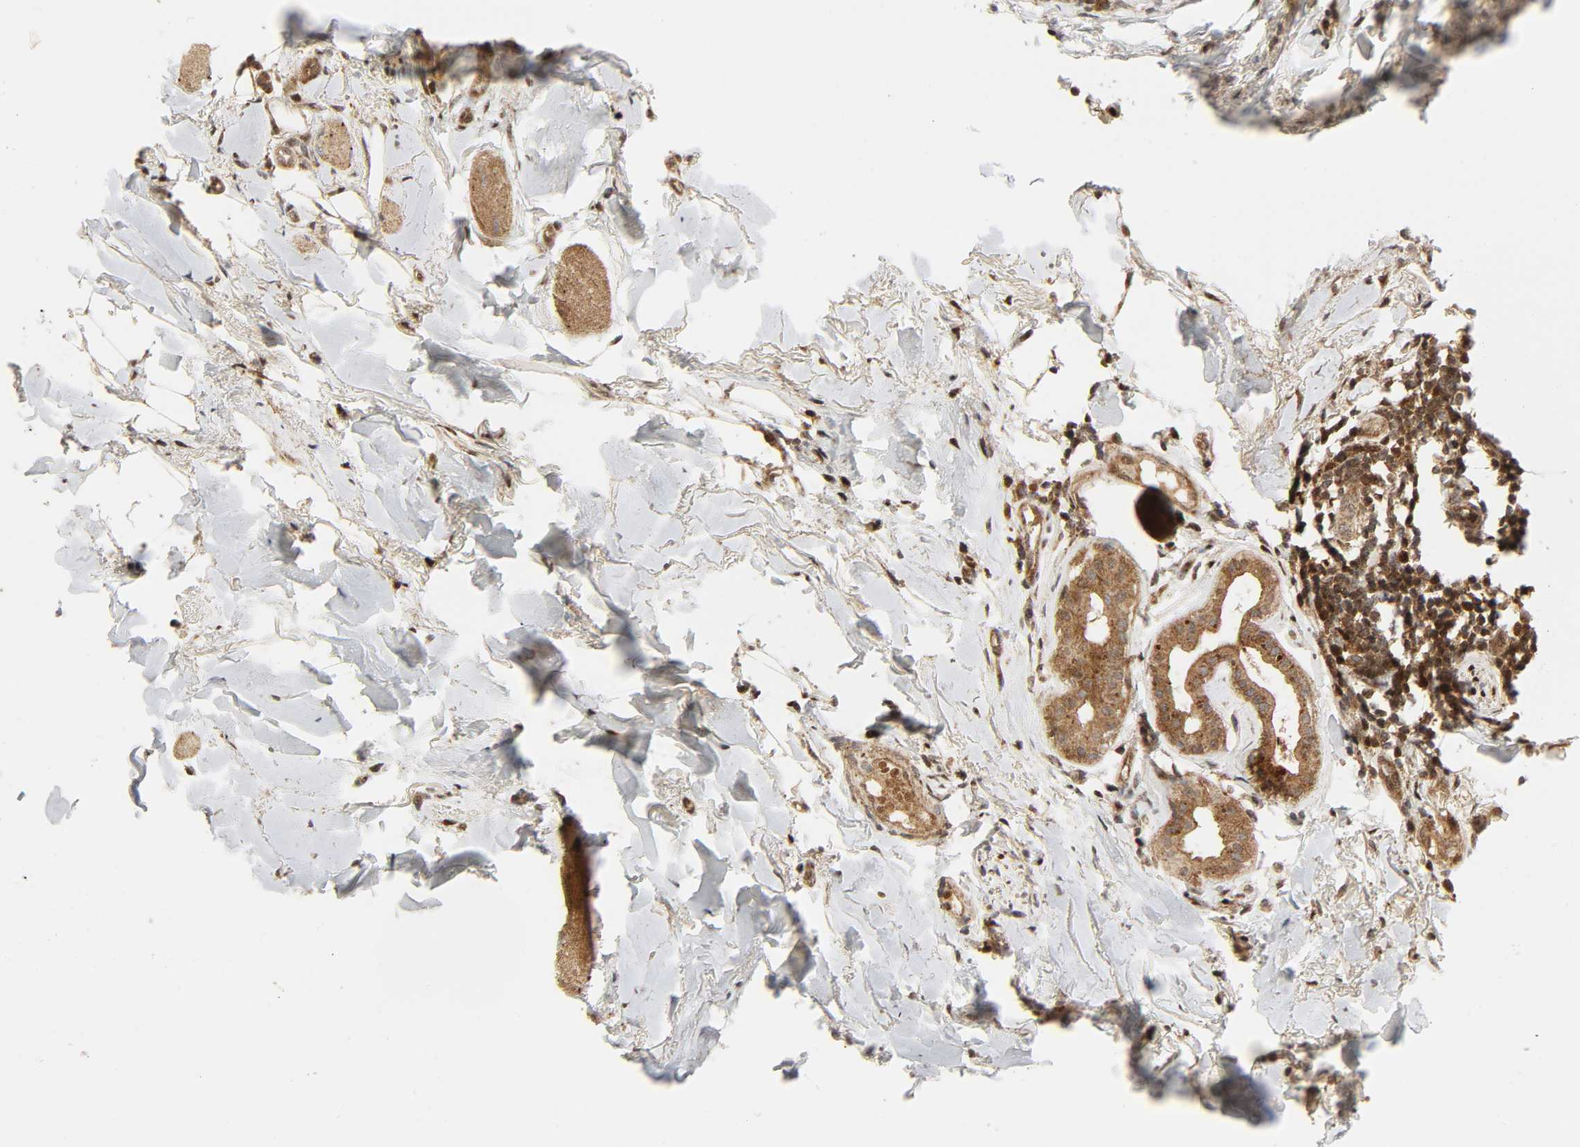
{"staining": {"intensity": "moderate", "quantity": ">75%", "location": "cytoplasmic/membranous"}, "tissue": "skin cancer", "cell_type": "Tumor cells", "image_type": "cancer", "snomed": [{"axis": "morphology", "description": "Normal tissue, NOS"}, {"axis": "morphology", "description": "Basal cell carcinoma"}, {"axis": "topography", "description": "Skin"}], "caption": "Skin cancer stained for a protein (brown) demonstrates moderate cytoplasmic/membranous positive staining in about >75% of tumor cells.", "gene": "CHUK", "patient": {"sex": "female", "age": 69}}